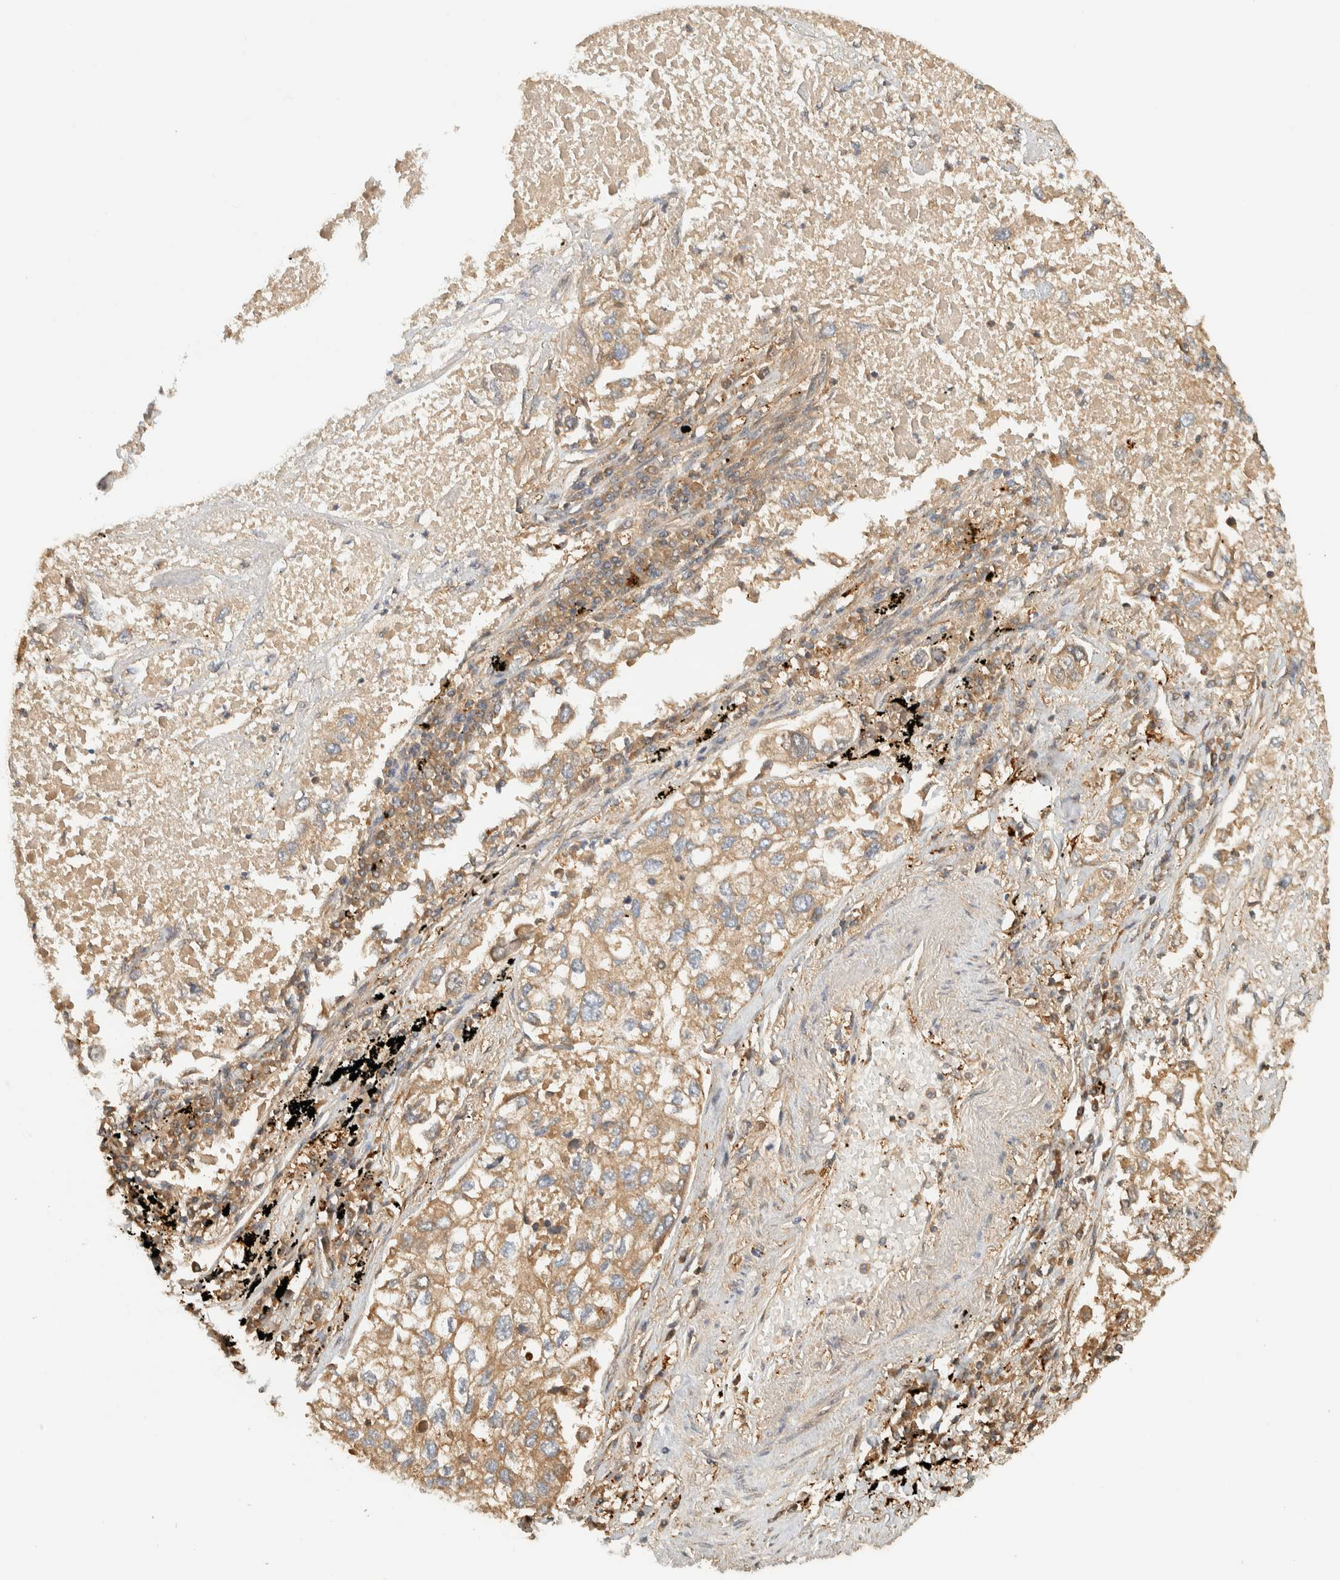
{"staining": {"intensity": "weak", "quantity": ">75%", "location": "cytoplasmic/membranous"}, "tissue": "lung cancer", "cell_type": "Tumor cells", "image_type": "cancer", "snomed": [{"axis": "morphology", "description": "Inflammation, NOS"}, {"axis": "morphology", "description": "Adenocarcinoma, NOS"}, {"axis": "topography", "description": "Lung"}], "caption": "Immunohistochemical staining of lung cancer shows low levels of weak cytoplasmic/membranous protein positivity in approximately >75% of tumor cells.", "gene": "TMEM192", "patient": {"sex": "male", "age": 63}}